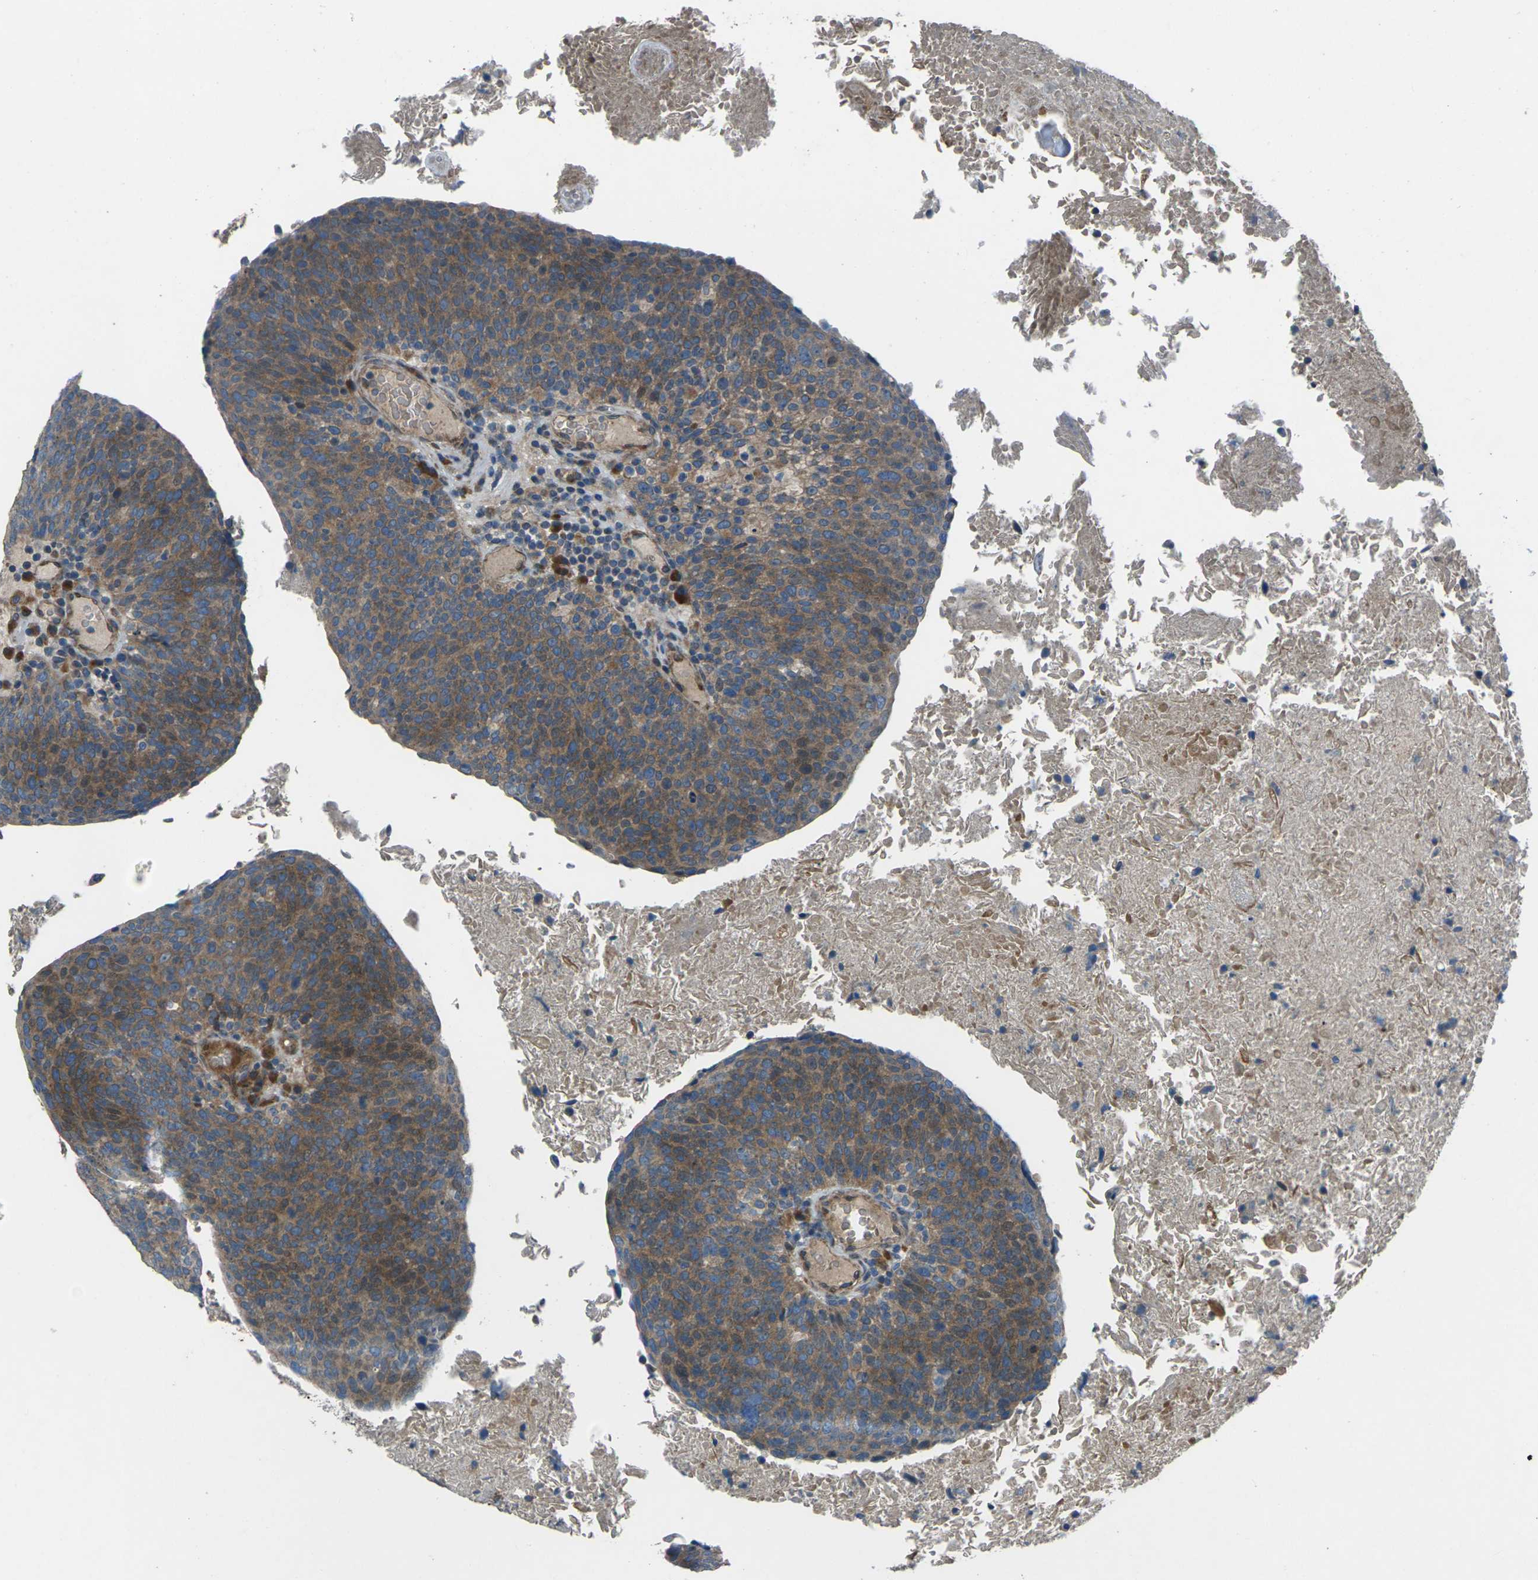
{"staining": {"intensity": "moderate", "quantity": ">75%", "location": "cytoplasmic/membranous"}, "tissue": "head and neck cancer", "cell_type": "Tumor cells", "image_type": "cancer", "snomed": [{"axis": "morphology", "description": "Squamous cell carcinoma, NOS"}, {"axis": "morphology", "description": "Squamous cell carcinoma, metastatic, NOS"}, {"axis": "topography", "description": "Lymph node"}, {"axis": "topography", "description": "Head-Neck"}], "caption": "Human head and neck cancer (squamous cell carcinoma) stained with a protein marker shows moderate staining in tumor cells.", "gene": "EDNRA", "patient": {"sex": "male", "age": 62}}